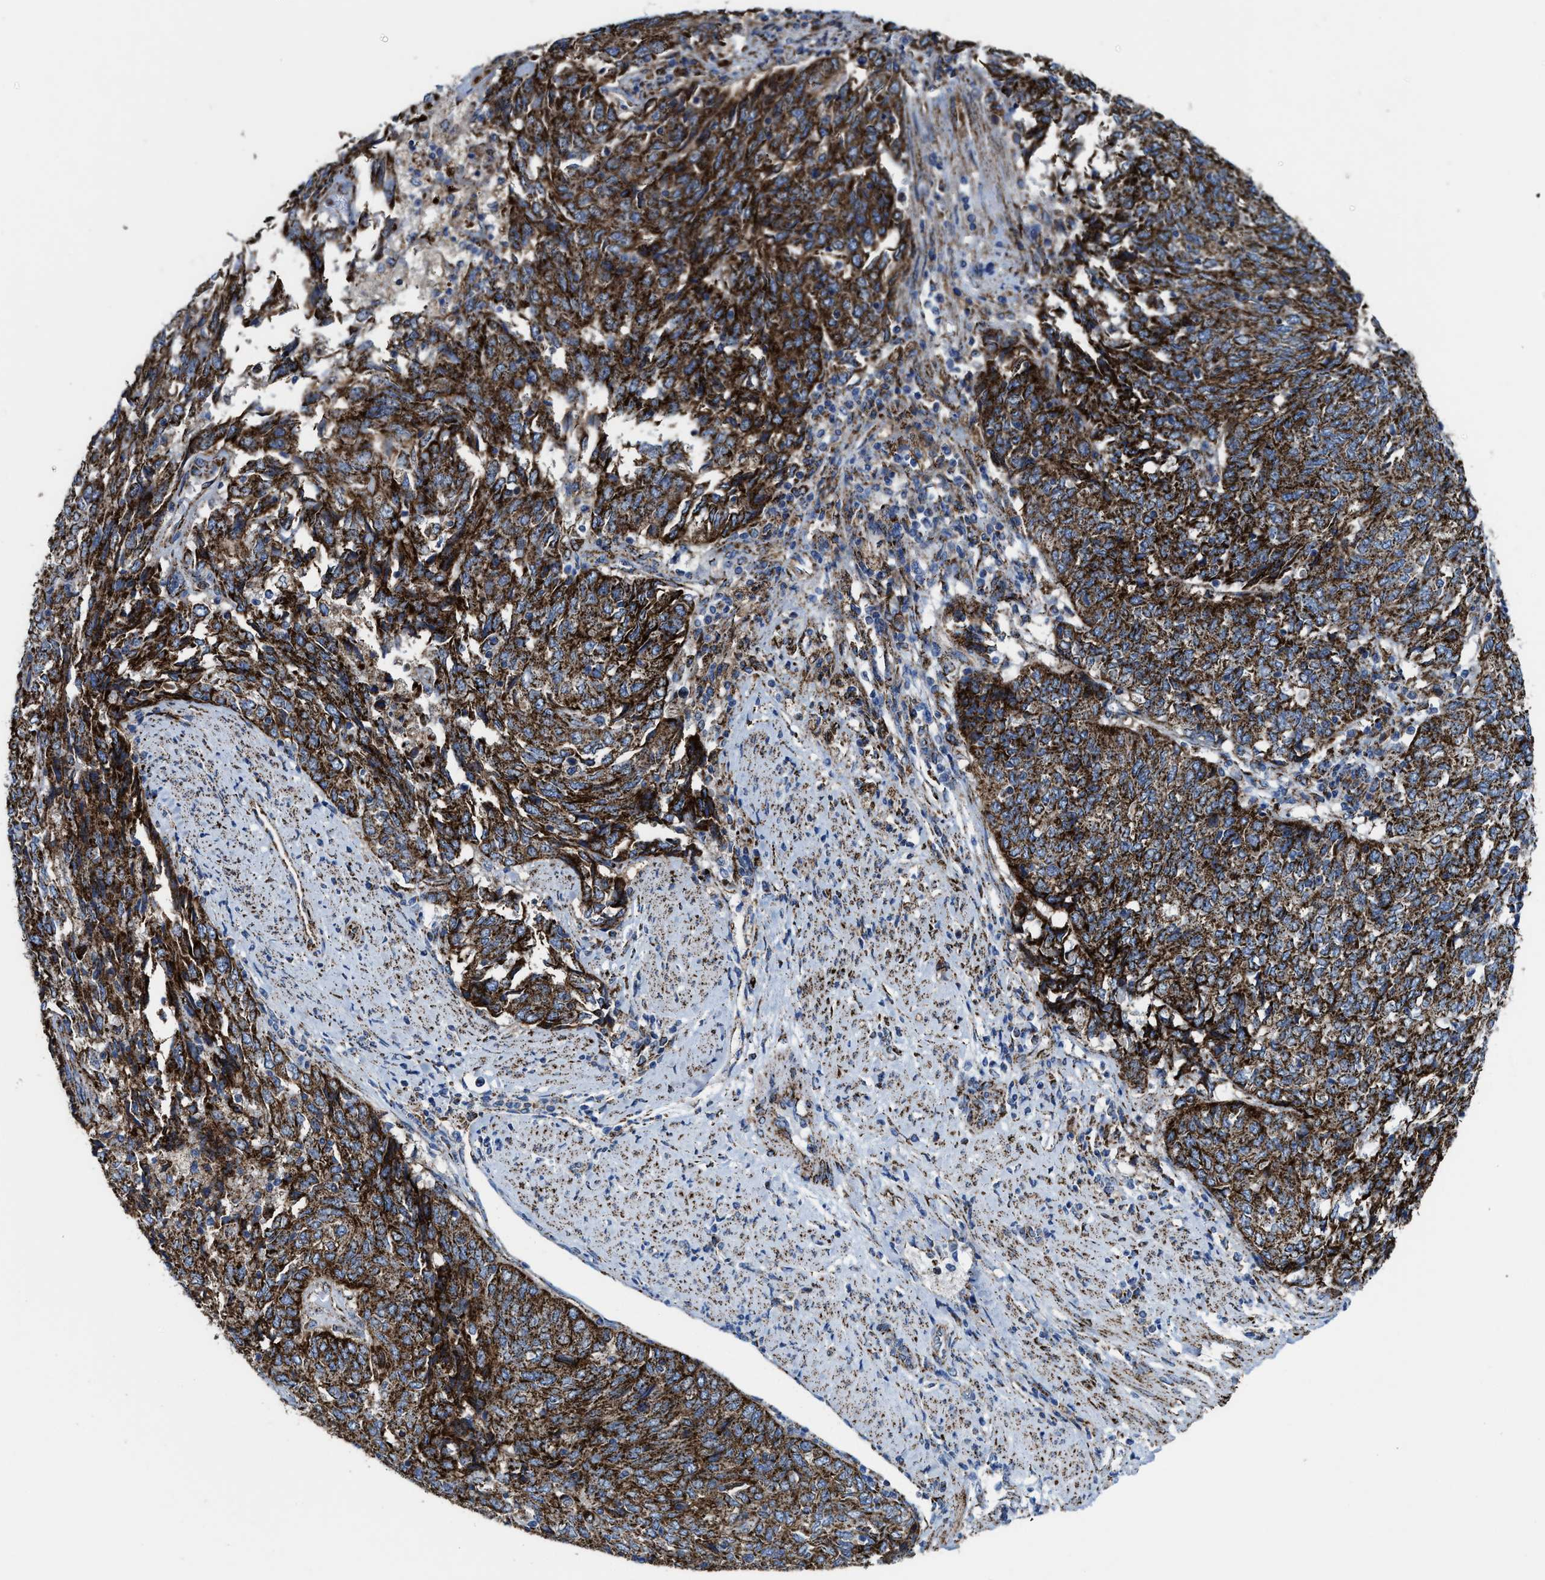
{"staining": {"intensity": "strong", "quantity": ">75%", "location": "cytoplasmic/membranous"}, "tissue": "endometrial cancer", "cell_type": "Tumor cells", "image_type": "cancer", "snomed": [{"axis": "morphology", "description": "Adenocarcinoma, NOS"}, {"axis": "topography", "description": "Endometrium"}], "caption": "Endometrial cancer was stained to show a protein in brown. There is high levels of strong cytoplasmic/membranous staining in about >75% of tumor cells.", "gene": "ALDH1B1", "patient": {"sex": "female", "age": 80}}